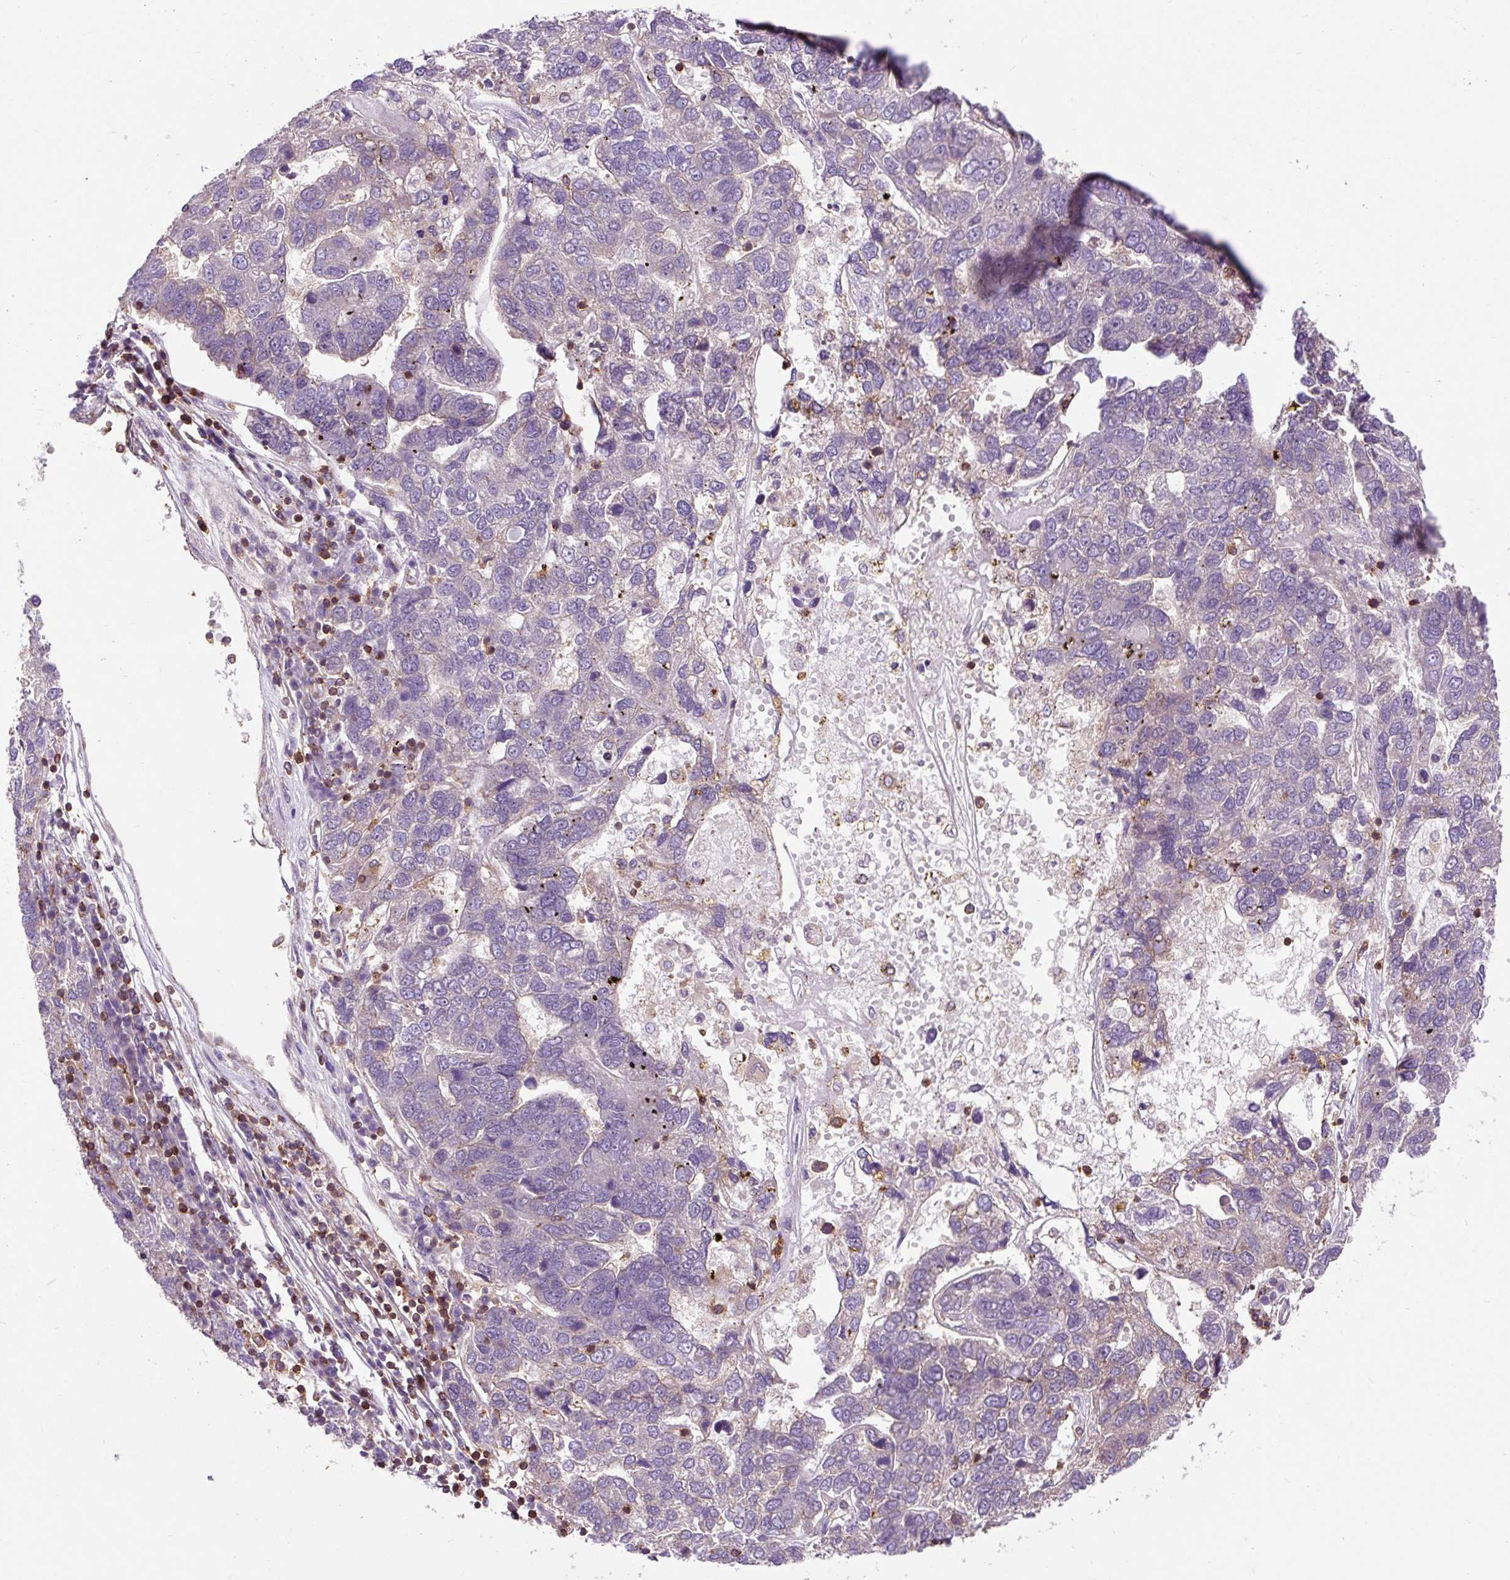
{"staining": {"intensity": "negative", "quantity": "none", "location": "none"}, "tissue": "pancreatic cancer", "cell_type": "Tumor cells", "image_type": "cancer", "snomed": [{"axis": "morphology", "description": "Adenocarcinoma, NOS"}, {"axis": "topography", "description": "Pancreas"}], "caption": "This is an IHC photomicrograph of human pancreatic cancer. There is no positivity in tumor cells.", "gene": "CISD3", "patient": {"sex": "female", "age": 61}}